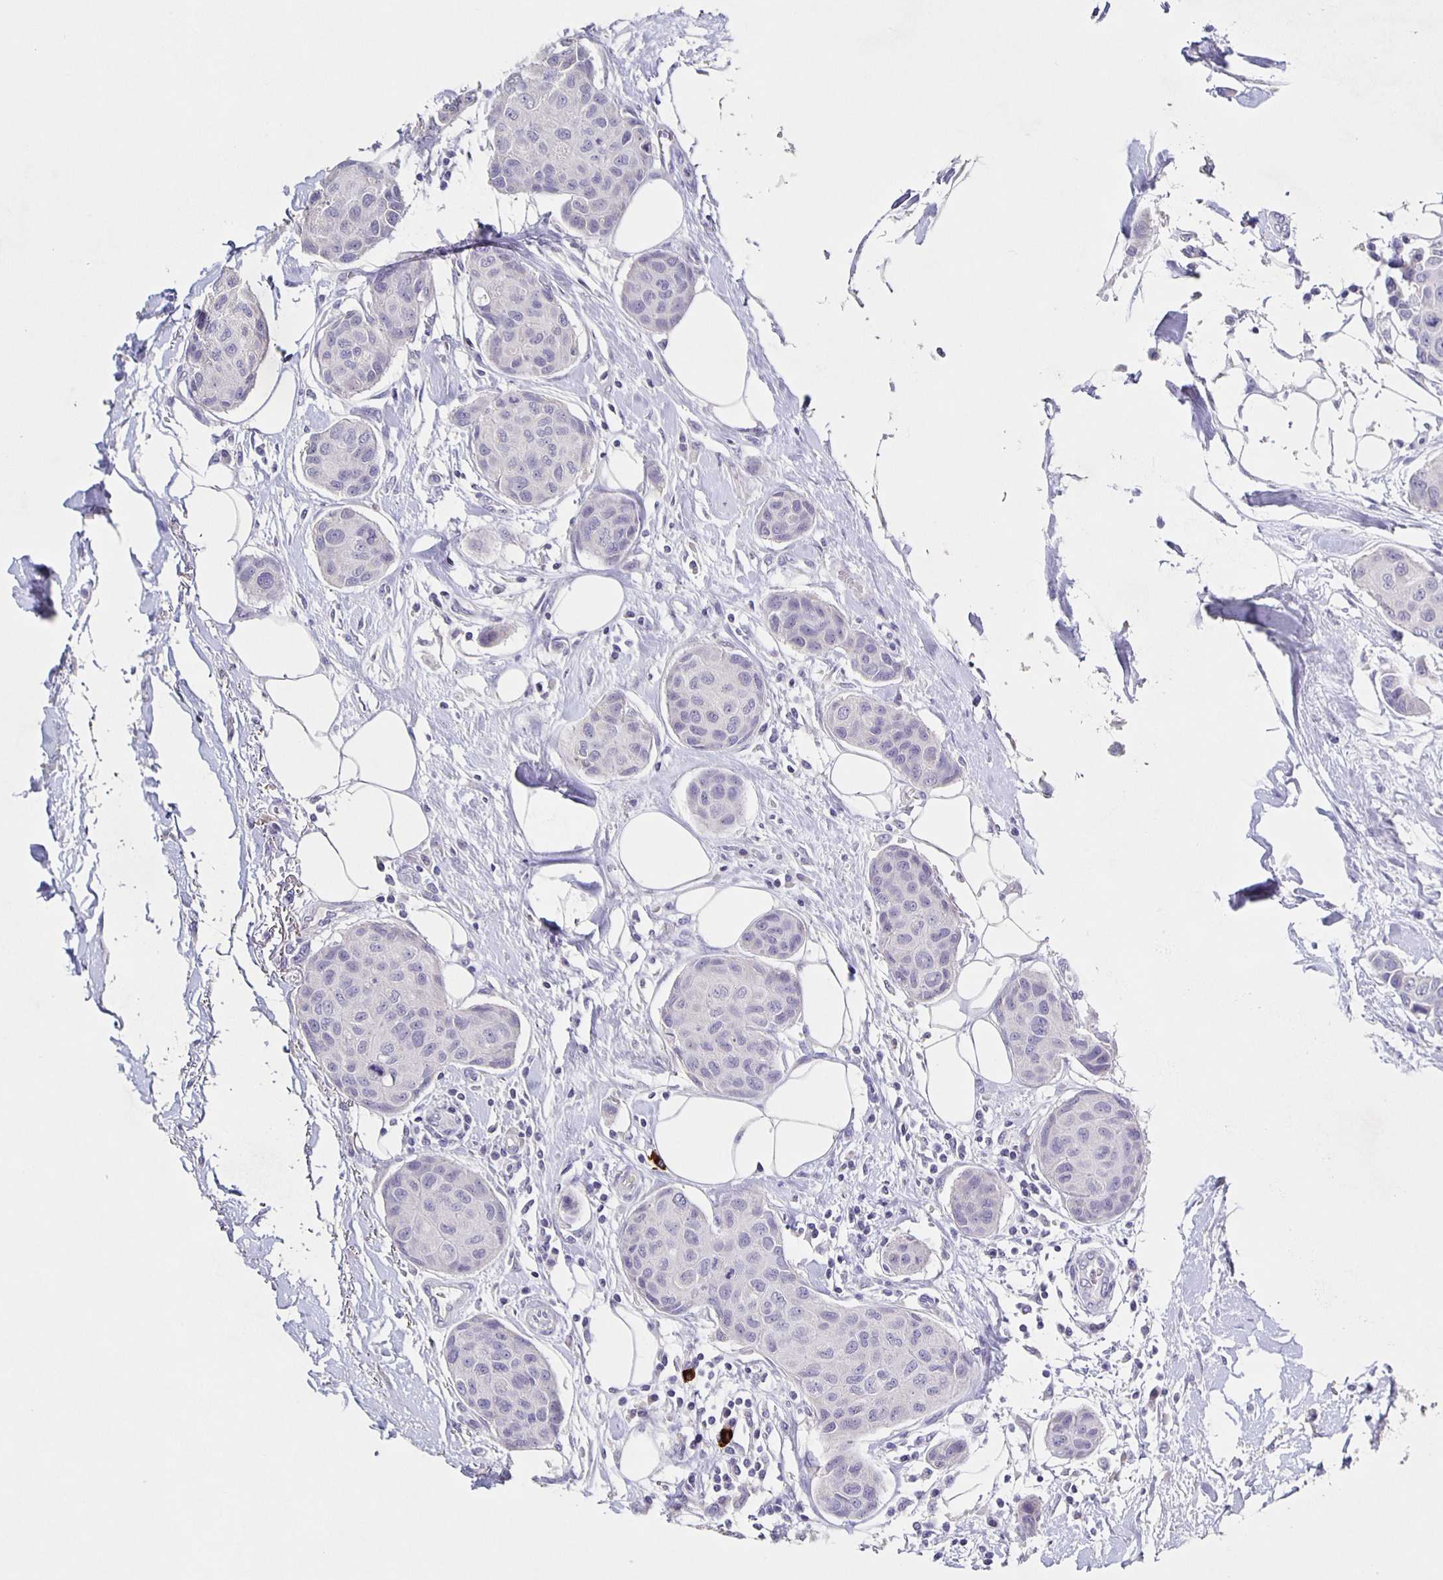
{"staining": {"intensity": "negative", "quantity": "none", "location": "none"}, "tissue": "breast cancer", "cell_type": "Tumor cells", "image_type": "cancer", "snomed": [{"axis": "morphology", "description": "Duct carcinoma"}, {"axis": "topography", "description": "Breast"}, {"axis": "topography", "description": "Lymph node"}], "caption": "Human breast cancer (infiltrating ductal carcinoma) stained for a protein using immunohistochemistry (IHC) shows no expression in tumor cells.", "gene": "CARNS1", "patient": {"sex": "female", "age": 80}}